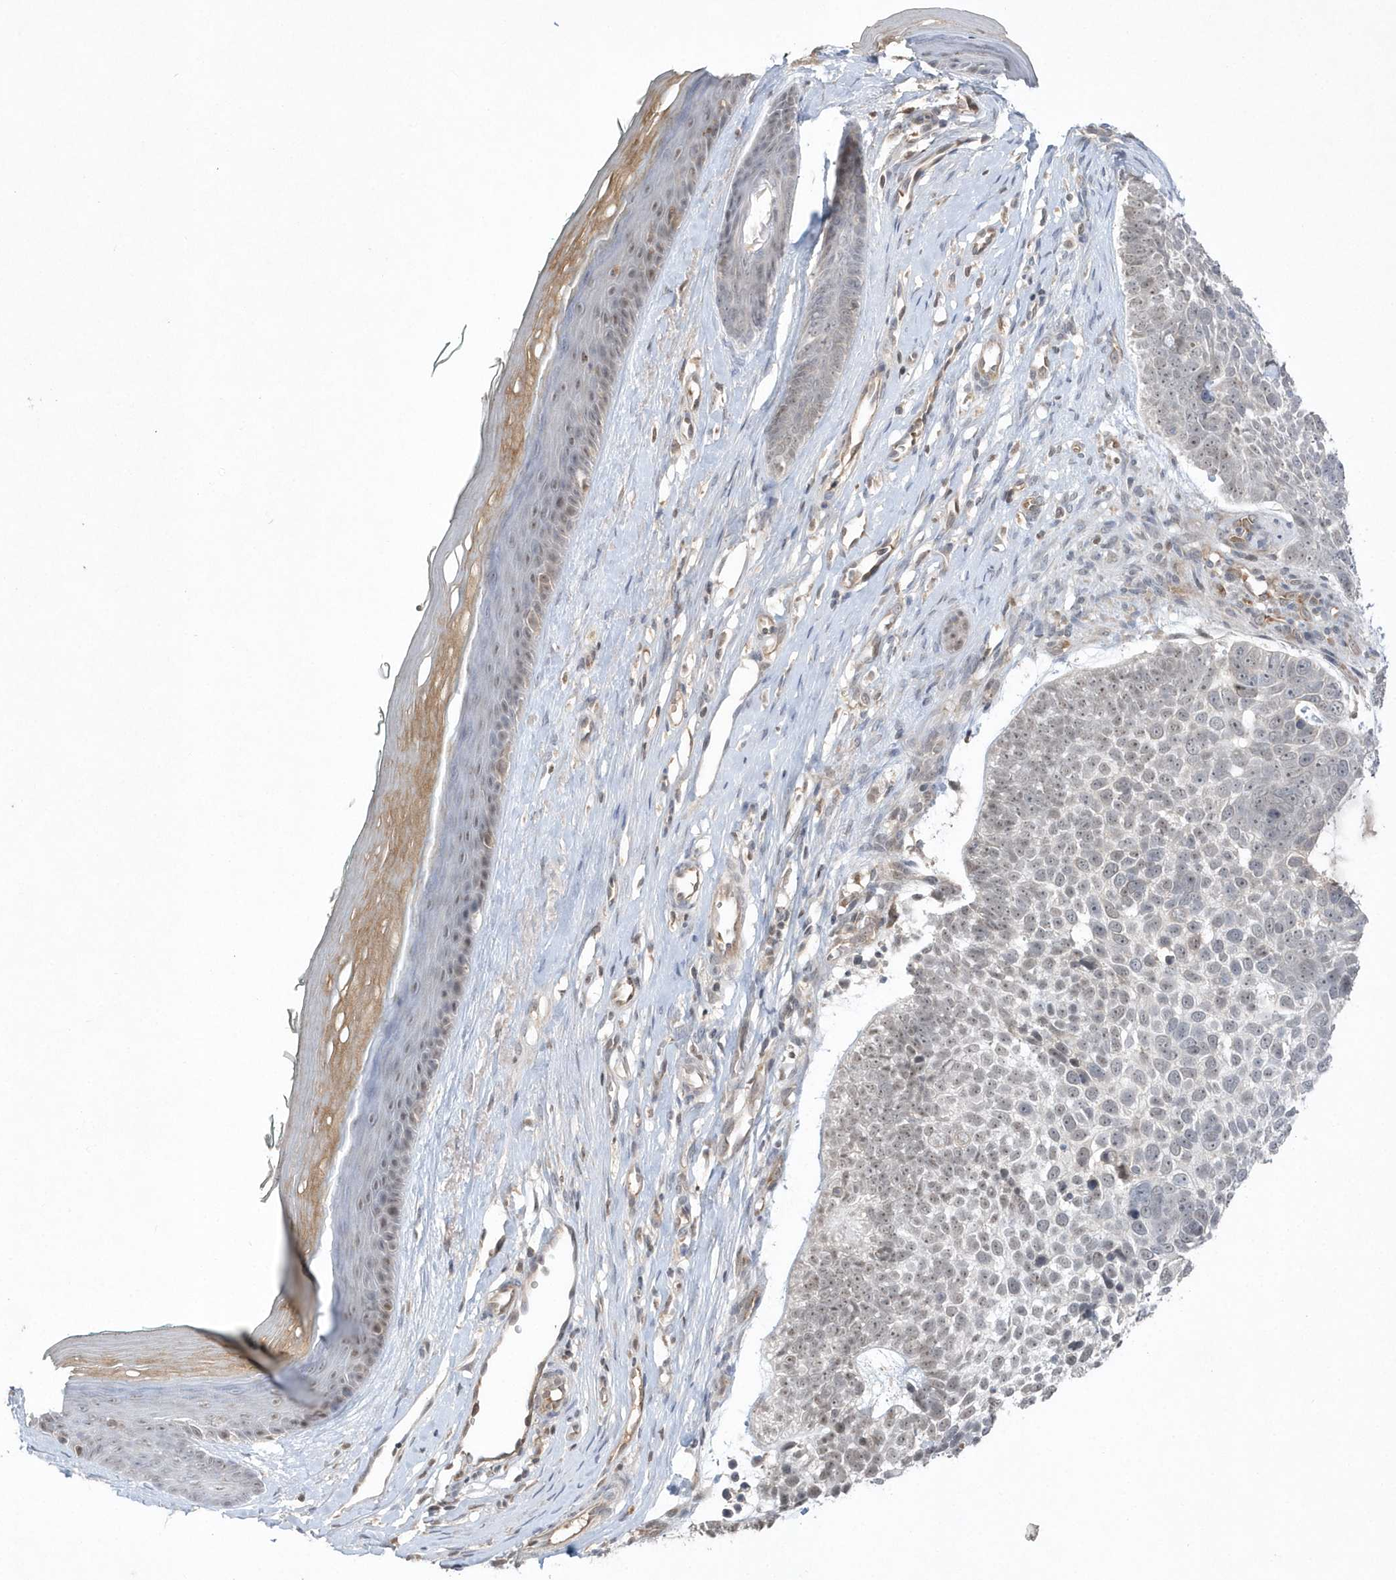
{"staining": {"intensity": "negative", "quantity": "none", "location": "none"}, "tissue": "skin cancer", "cell_type": "Tumor cells", "image_type": "cancer", "snomed": [{"axis": "morphology", "description": "Basal cell carcinoma"}, {"axis": "topography", "description": "Skin"}], "caption": "DAB immunohistochemical staining of skin basal cell carcinoma exhibits no significant expression in tumor cells.", "gene": "TMEM132B", "patient": {"sex": "female", "age": 81}}